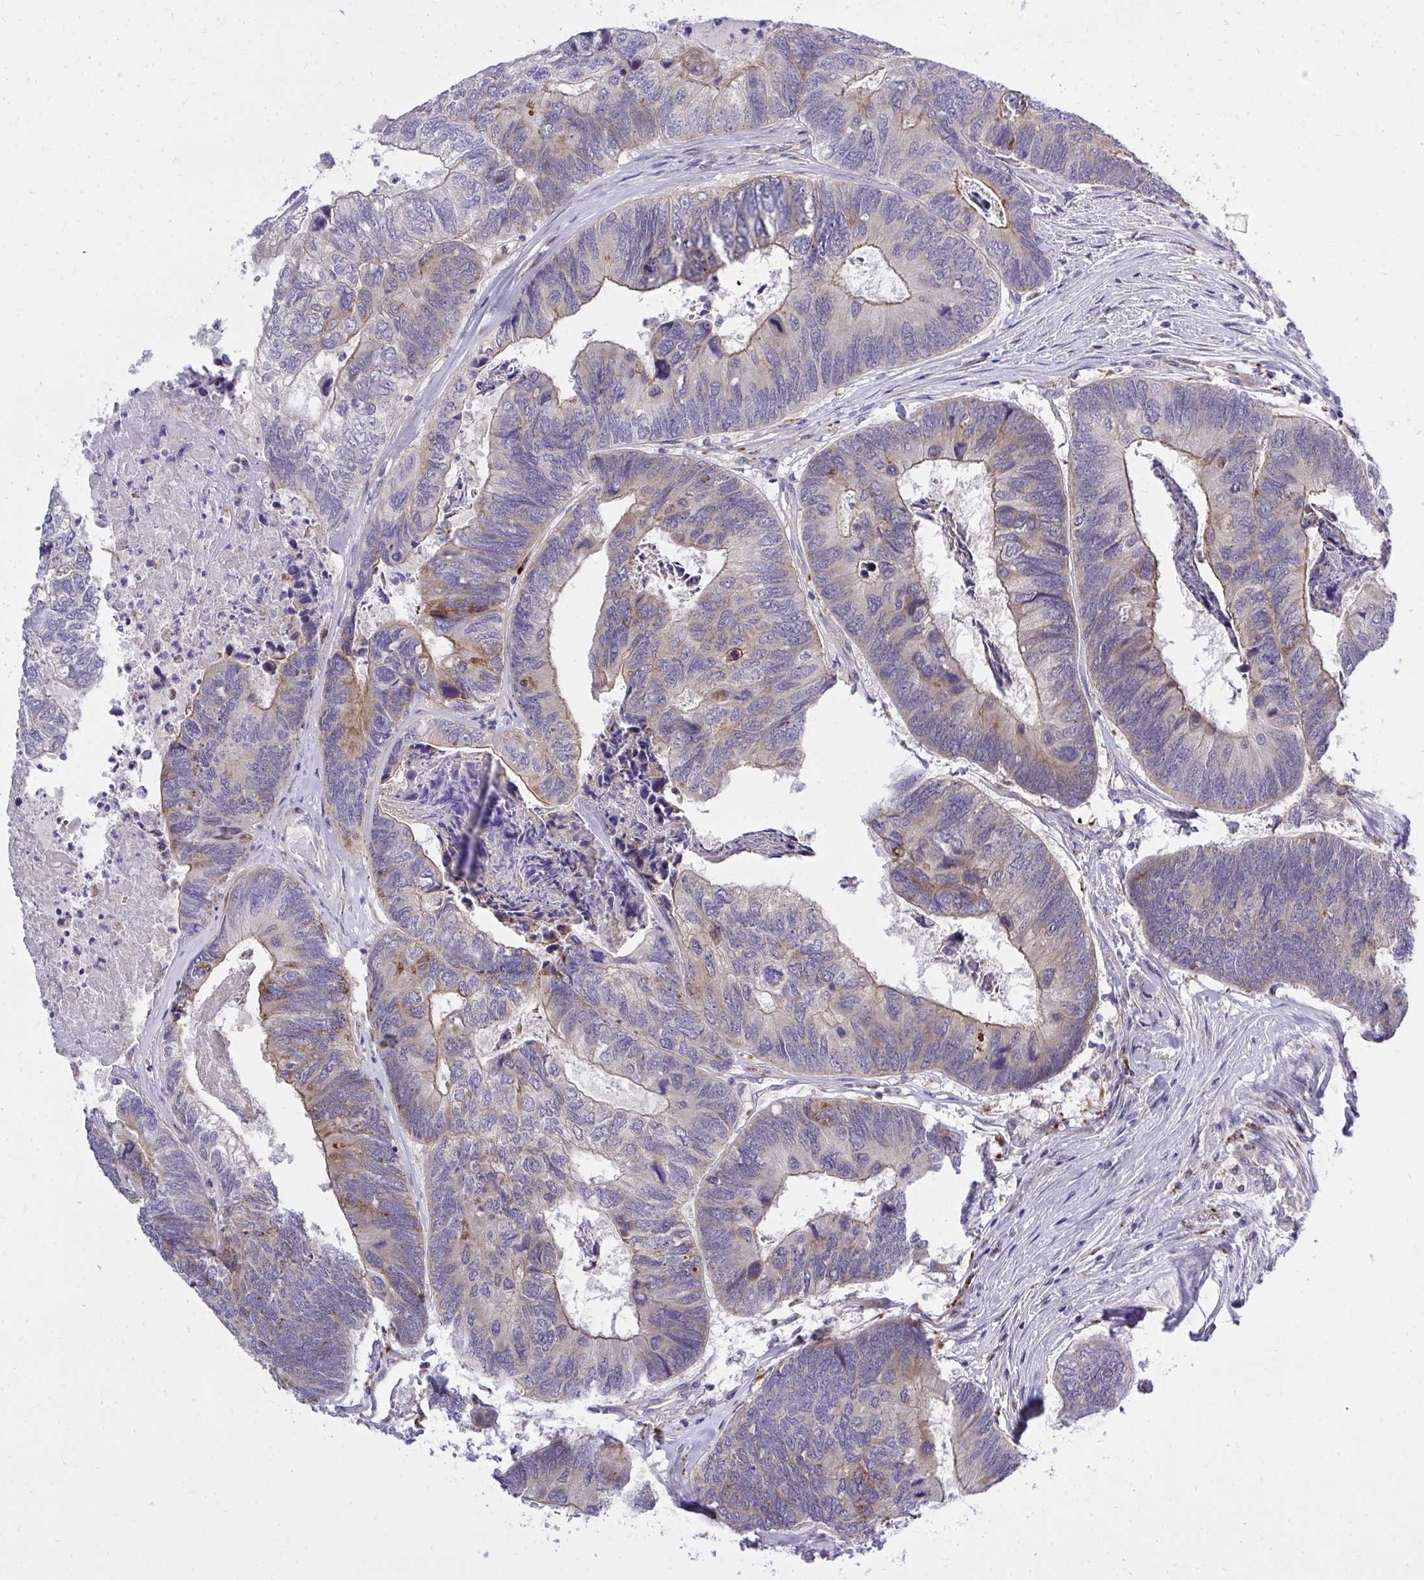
{"staining": {"intensity": "moderate", "quantity": "<25%", "location": "cytoplasmic/membranous"}, "tissue": "colorectal cancer", "cell_type": "Tumor cells", "image_type": "cancer", "snomed": [{"axis": "morphology", "description": "Adenocarcinoma, NOS"}, {"axis": "topography", "description": "Colon"}], "caption": "Colorectal cancer stained for a protein (brown) exhibits moderate cytoplasmic/membranous positive expression in approximately <25% of tumor cells.", "gene": "XAF1", "patient": {"sex": "female", "age": 67}}